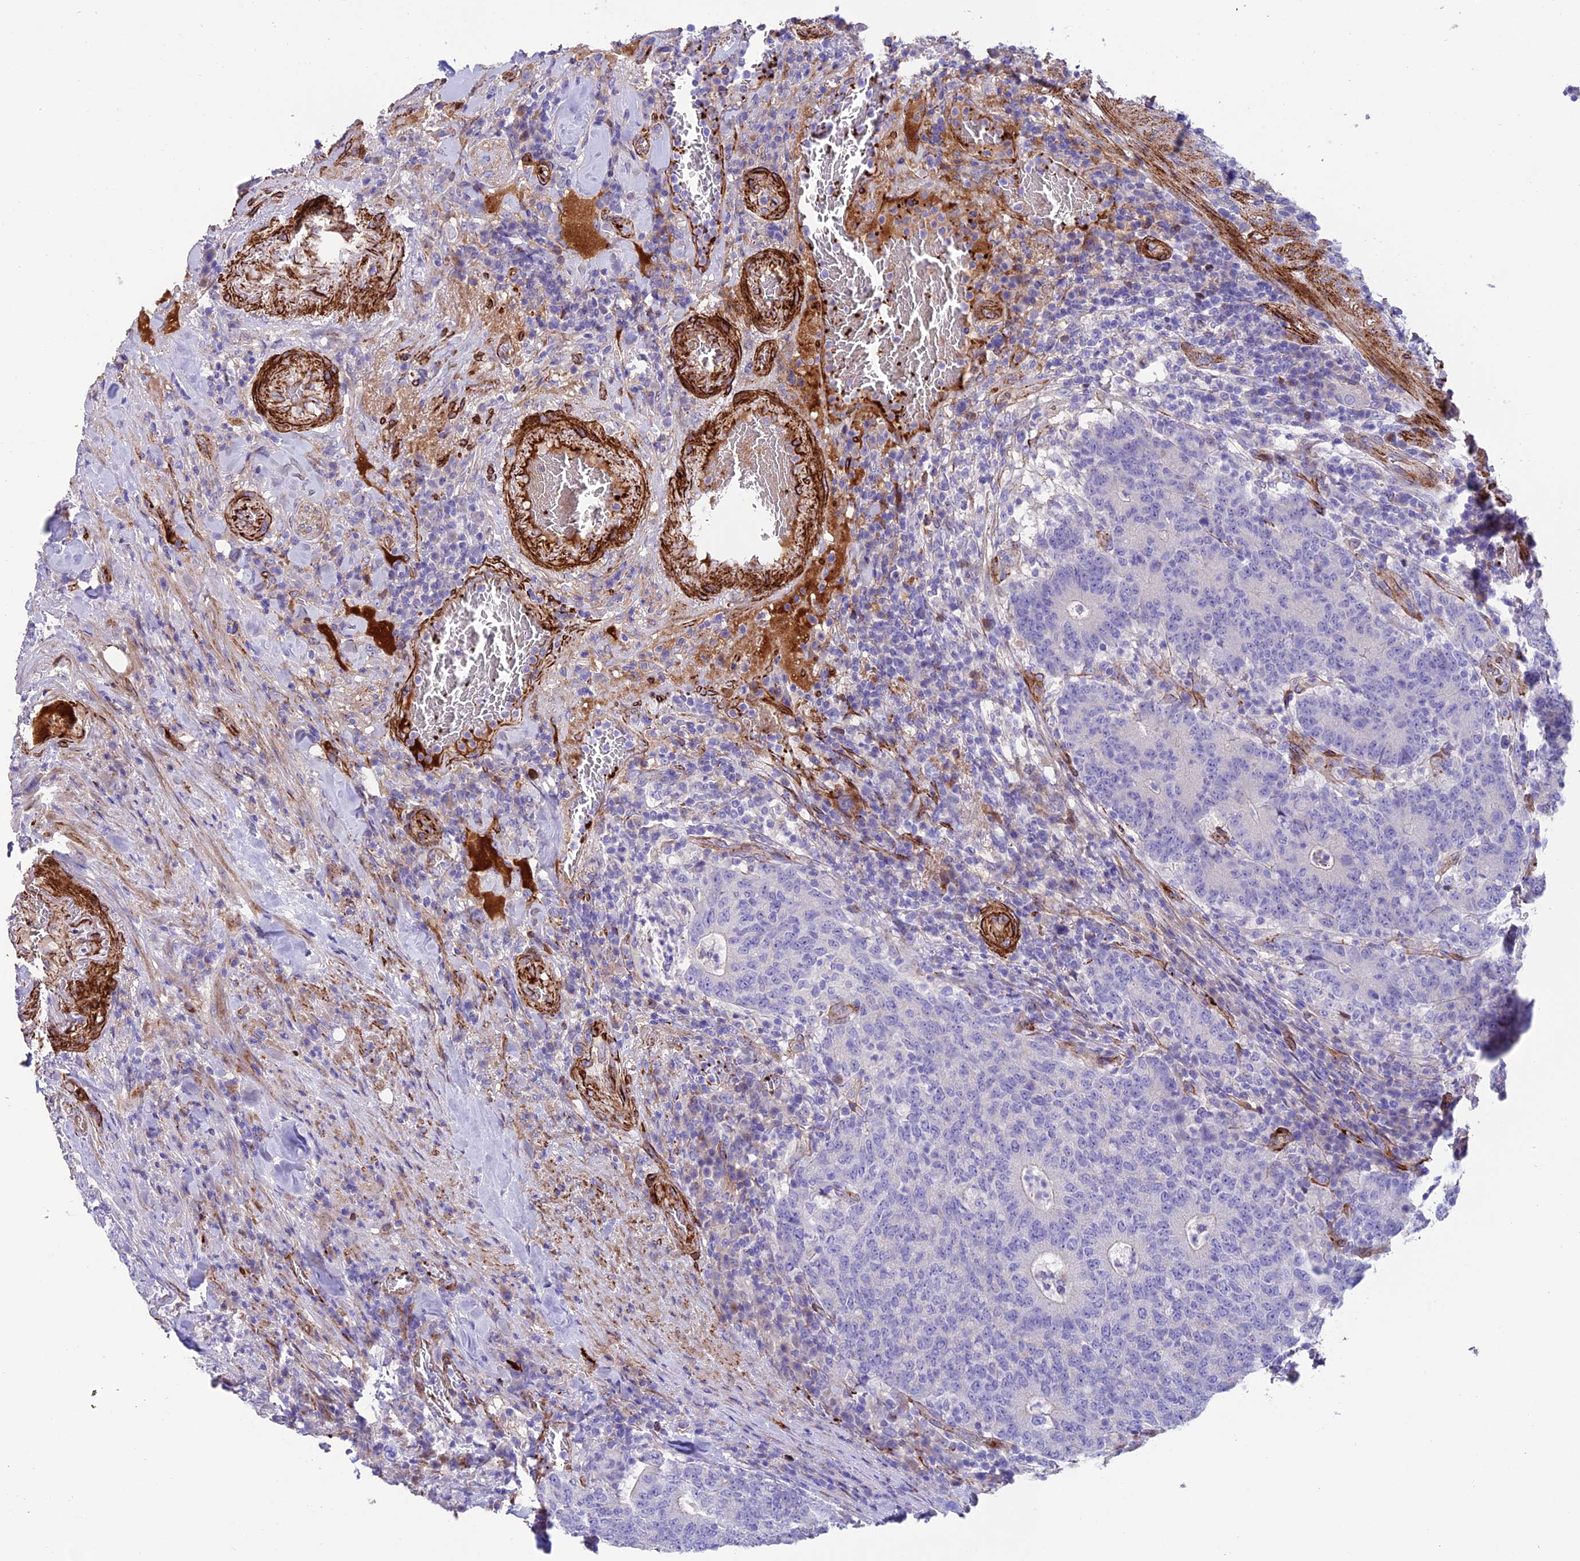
{"staining": {"intensity": "negative", "quantity": "none", "location": "none"}, "tissue": "colorectal cancer", "cell_type": "Tumor cells", "image_type": "cancer", "snomed": [{"axis": "morphology", "description": "Normal tissue, NOS"}, {"axis": "morphology", "description": "Adenocarcinoma, NOS"}, {"axis": "topography", "description": "Colon"}], "caption": "Colorectal cancer stained for a protein using IHC reveals no expression tumor cells.", "gene": "REX1BD", "patient": {"sex": "female", "age": 75}}